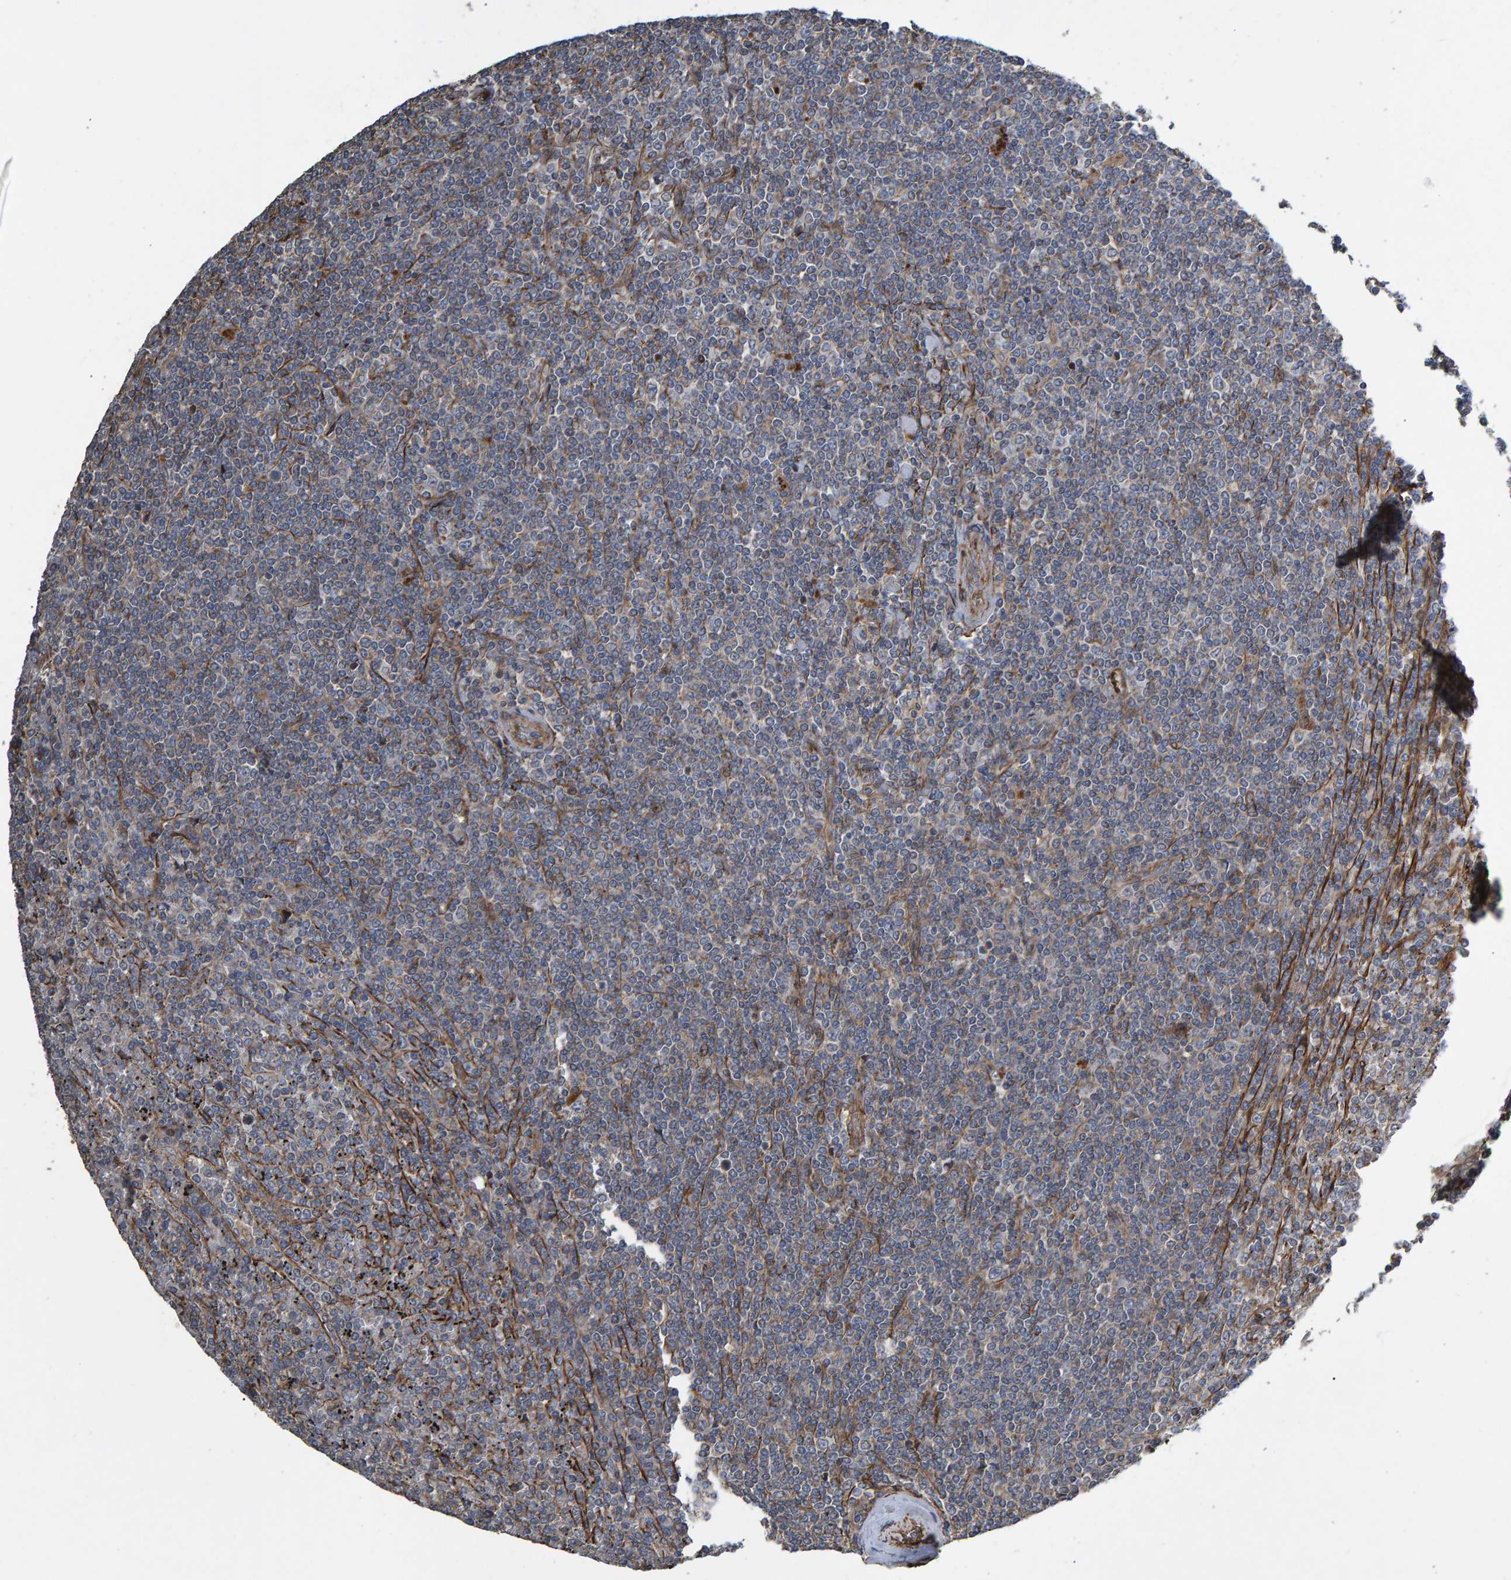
{"staining": {"intensity": "weak", "quantity": "<25%", "location": "cytoplasmic/membranous"}, "tissue": "lymphoma", "cell_type": "Tumor cells", "image_type": "cancer", "snomed": [{"axis": "morphology", "description": "Malignant lymphoma, non-Hodgkin's type, Low grade"}, {"axis": "topography", "description": "Spleen"}], "caption": "Histopathology image shows no protein positivity in tumor cells of lymphoma tissue. (Brightfield microscopy of DAB (3,3'-diaminobenzidine) immunohistochemistry (IHC) at high magnification).", "gene": "SLIT2", "patient": {"sex": "female", "age": 19}}